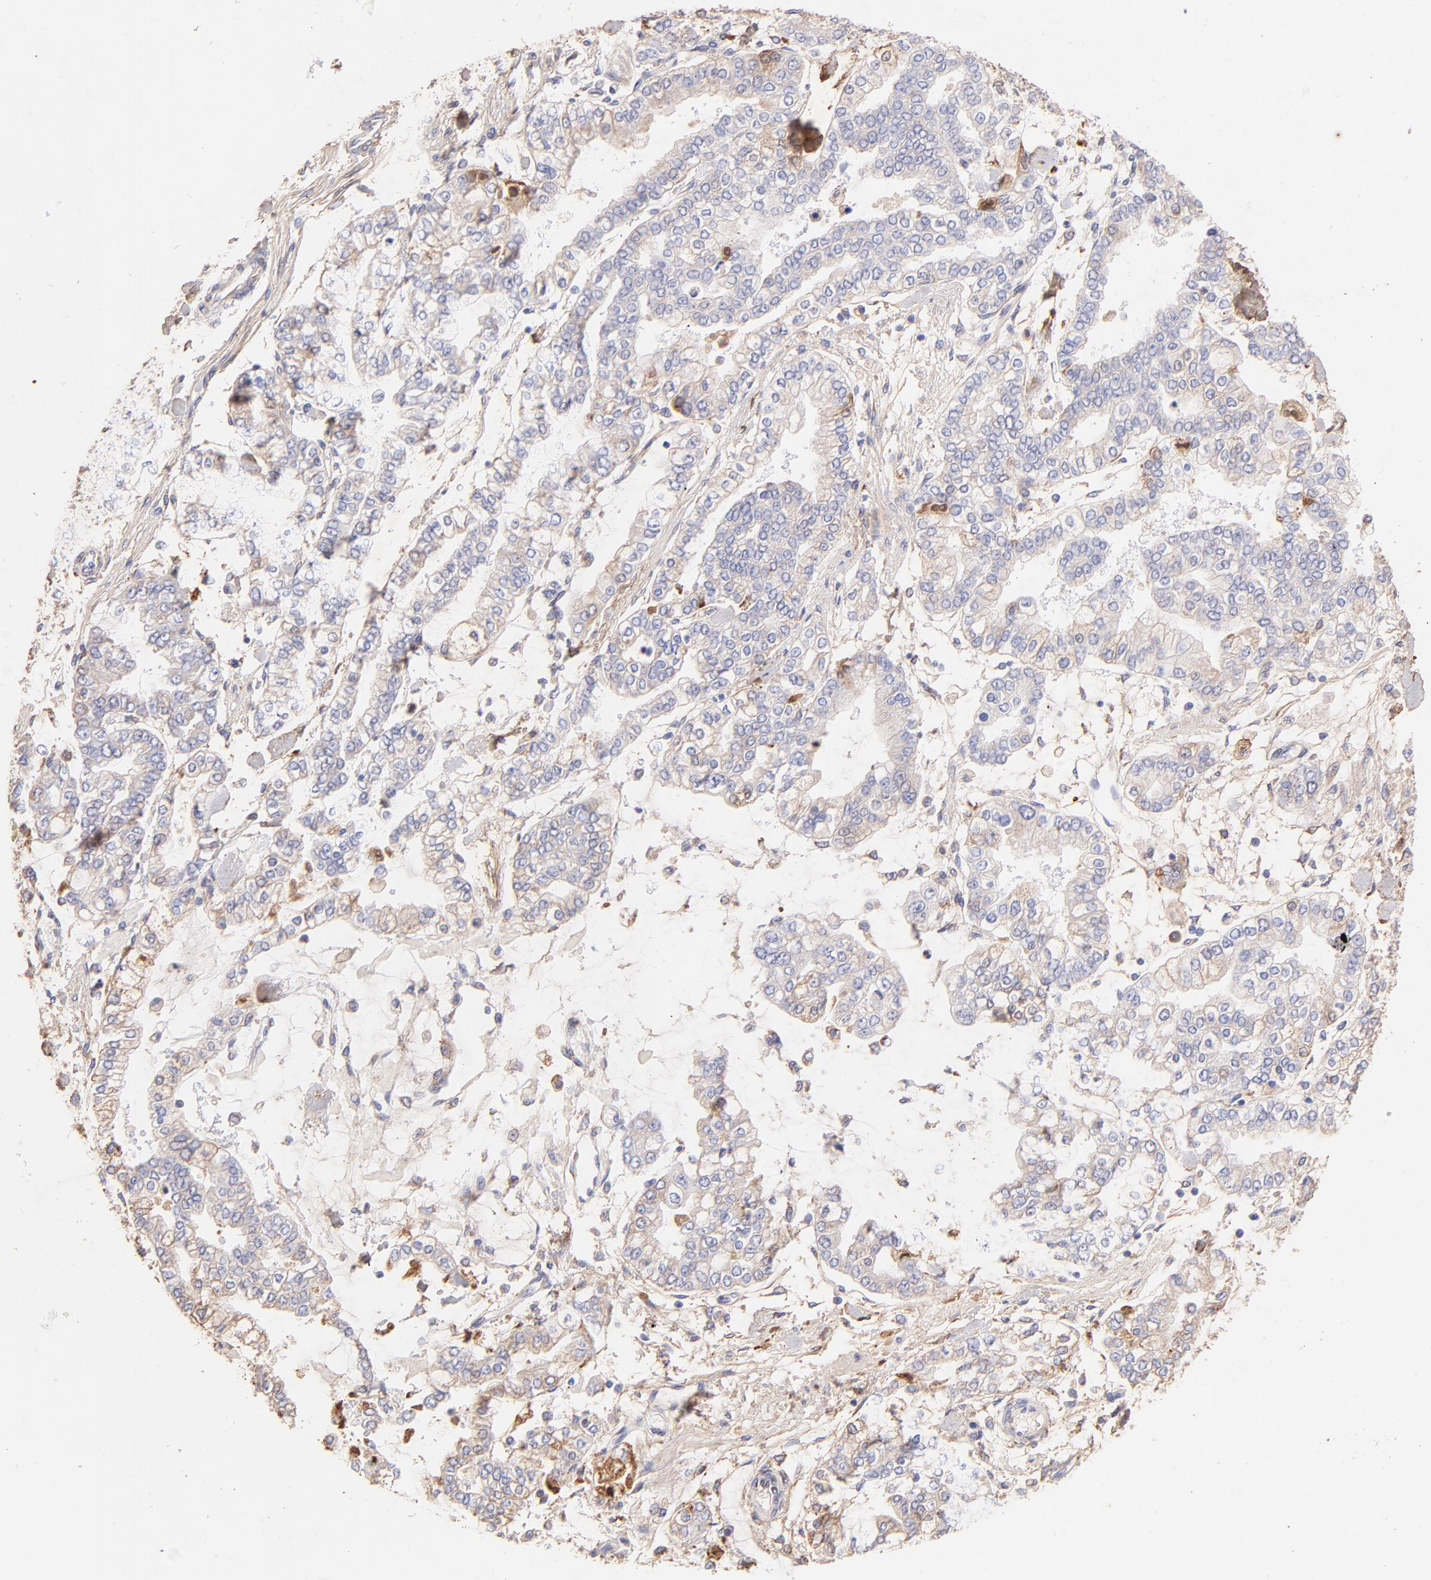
{"staining": {"intensity": "weak", "quantity": "<25%", "location": "cytoplasmic/membranous"}, "tissue": "stomach cancer", "cell_type": "Tumor cells", "image_type": "cancer", "snomed": [{"axis": "morphology", "description": "Normal tissue, NOS"}, {"axis": "morphology", "description": "Adenocarcinoma, NOS"}, {"axis": "topography", "description": "Stomach, upper"}, {"axis": "topography", "description": "Stomach"}], "caption": "A histopathology image of stomach adenocarcinoma stained for a protein shows no brown staining in tumor cells. (Immunohistochemistry, brightfield microscopy, high magnification).", "gene": "BGN", "patient": {"sex": "male", "age": 76}}